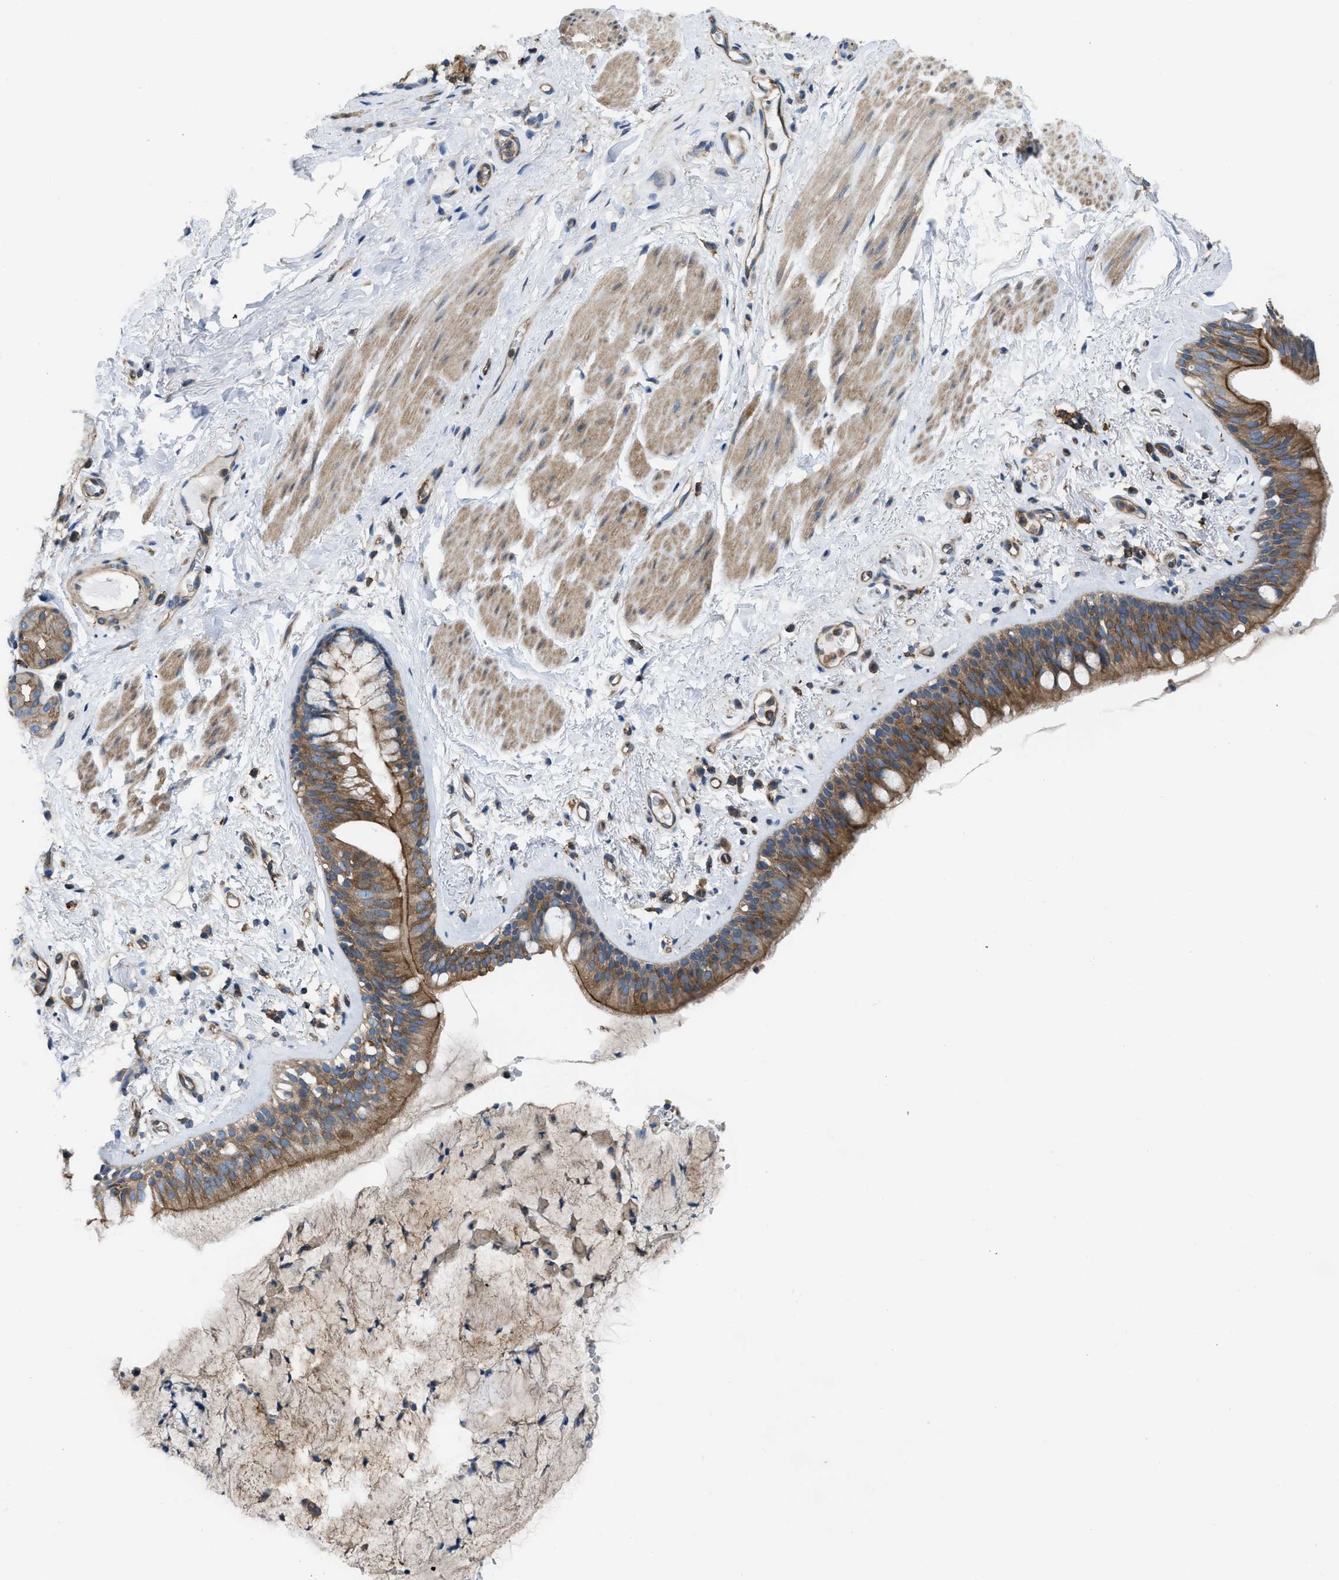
{"staining": {"intensity": "moderate", "quantity": ">75%", "location": "cytoplasmic/membranous"}, "tissue": "bronchus", "cell_type": "Respiratory epithelial cells", "image_type": "normal", "snomed": [{"axis": "morphology", "description": "Normal tissue, NOS"}, {"axis": "topography", "description": "Cartilage tissue"}], "caption": "Moderate cytoplasmic/membranous expression is present in about >75% of respiratory epithelial cells in unremarkable bronchus. Using DAB (3,3'-diaminobenzidine) (brown) and hematoxylin (blue) stains, captured at high magnification using brightfield microscopy.", "gene": "MYO18A", "patient": {"sex": "female", "age": 63}}